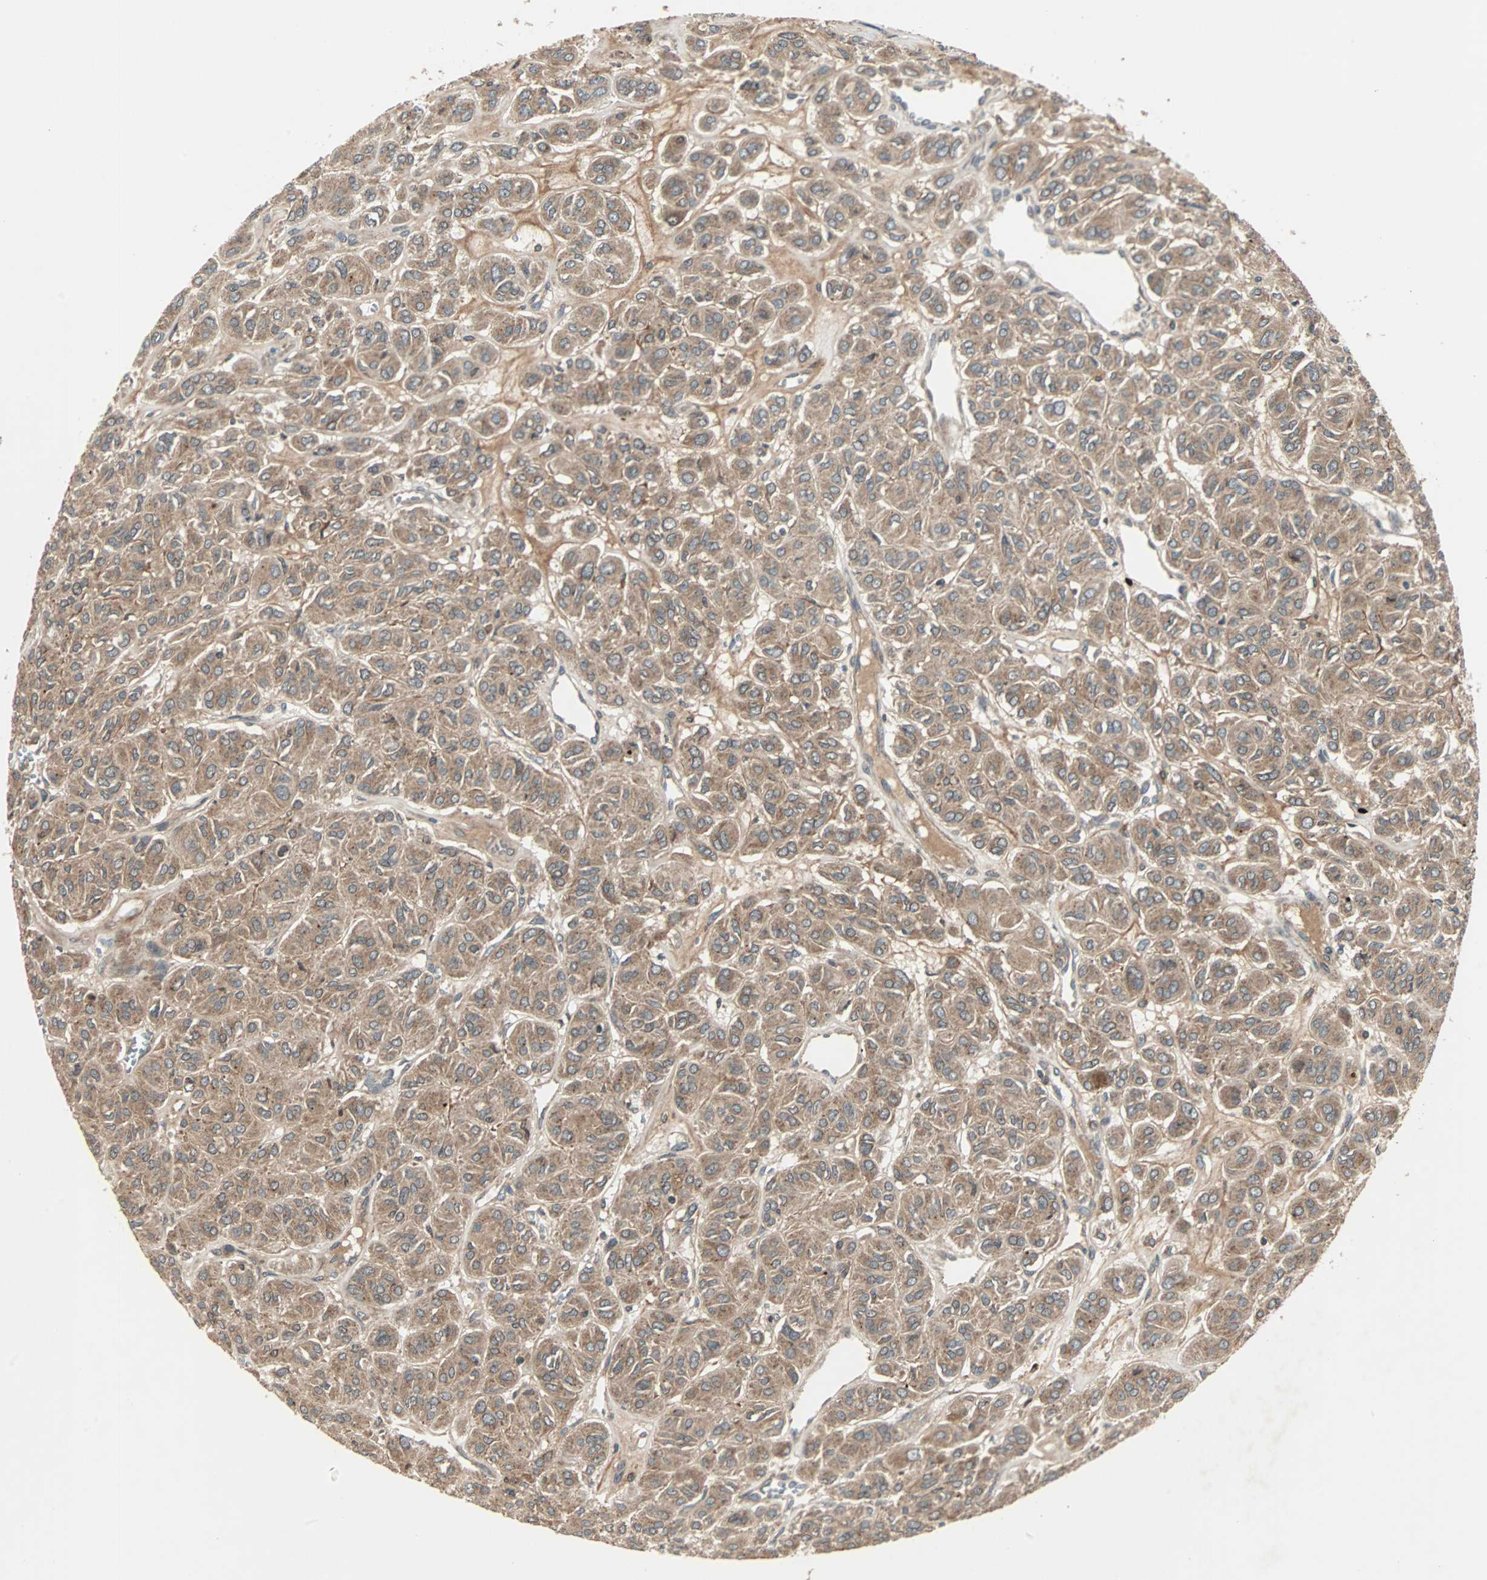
{"staining": {"intensity": "moderate", "quantity": ">75%", "location": "cytoplasmic/membranous"}, "tissue": "thyroid cancer", "cell_type": "Tumor cells", "image_type": "cancer", "snomed": [{"axis": "morphology", "description": "Follicular adenoma carcinoma, NOS"}, {"axis": "topography", "description": "Thyroid gland"}], "caption": "Moderate cytoplasmic/membranous positivity is identified in about >75% of tumor cells in follicular adenoma carcinoma (thyroid).", "gene": "RAB7A", "patient": {"sex": "female", "age": 71}}